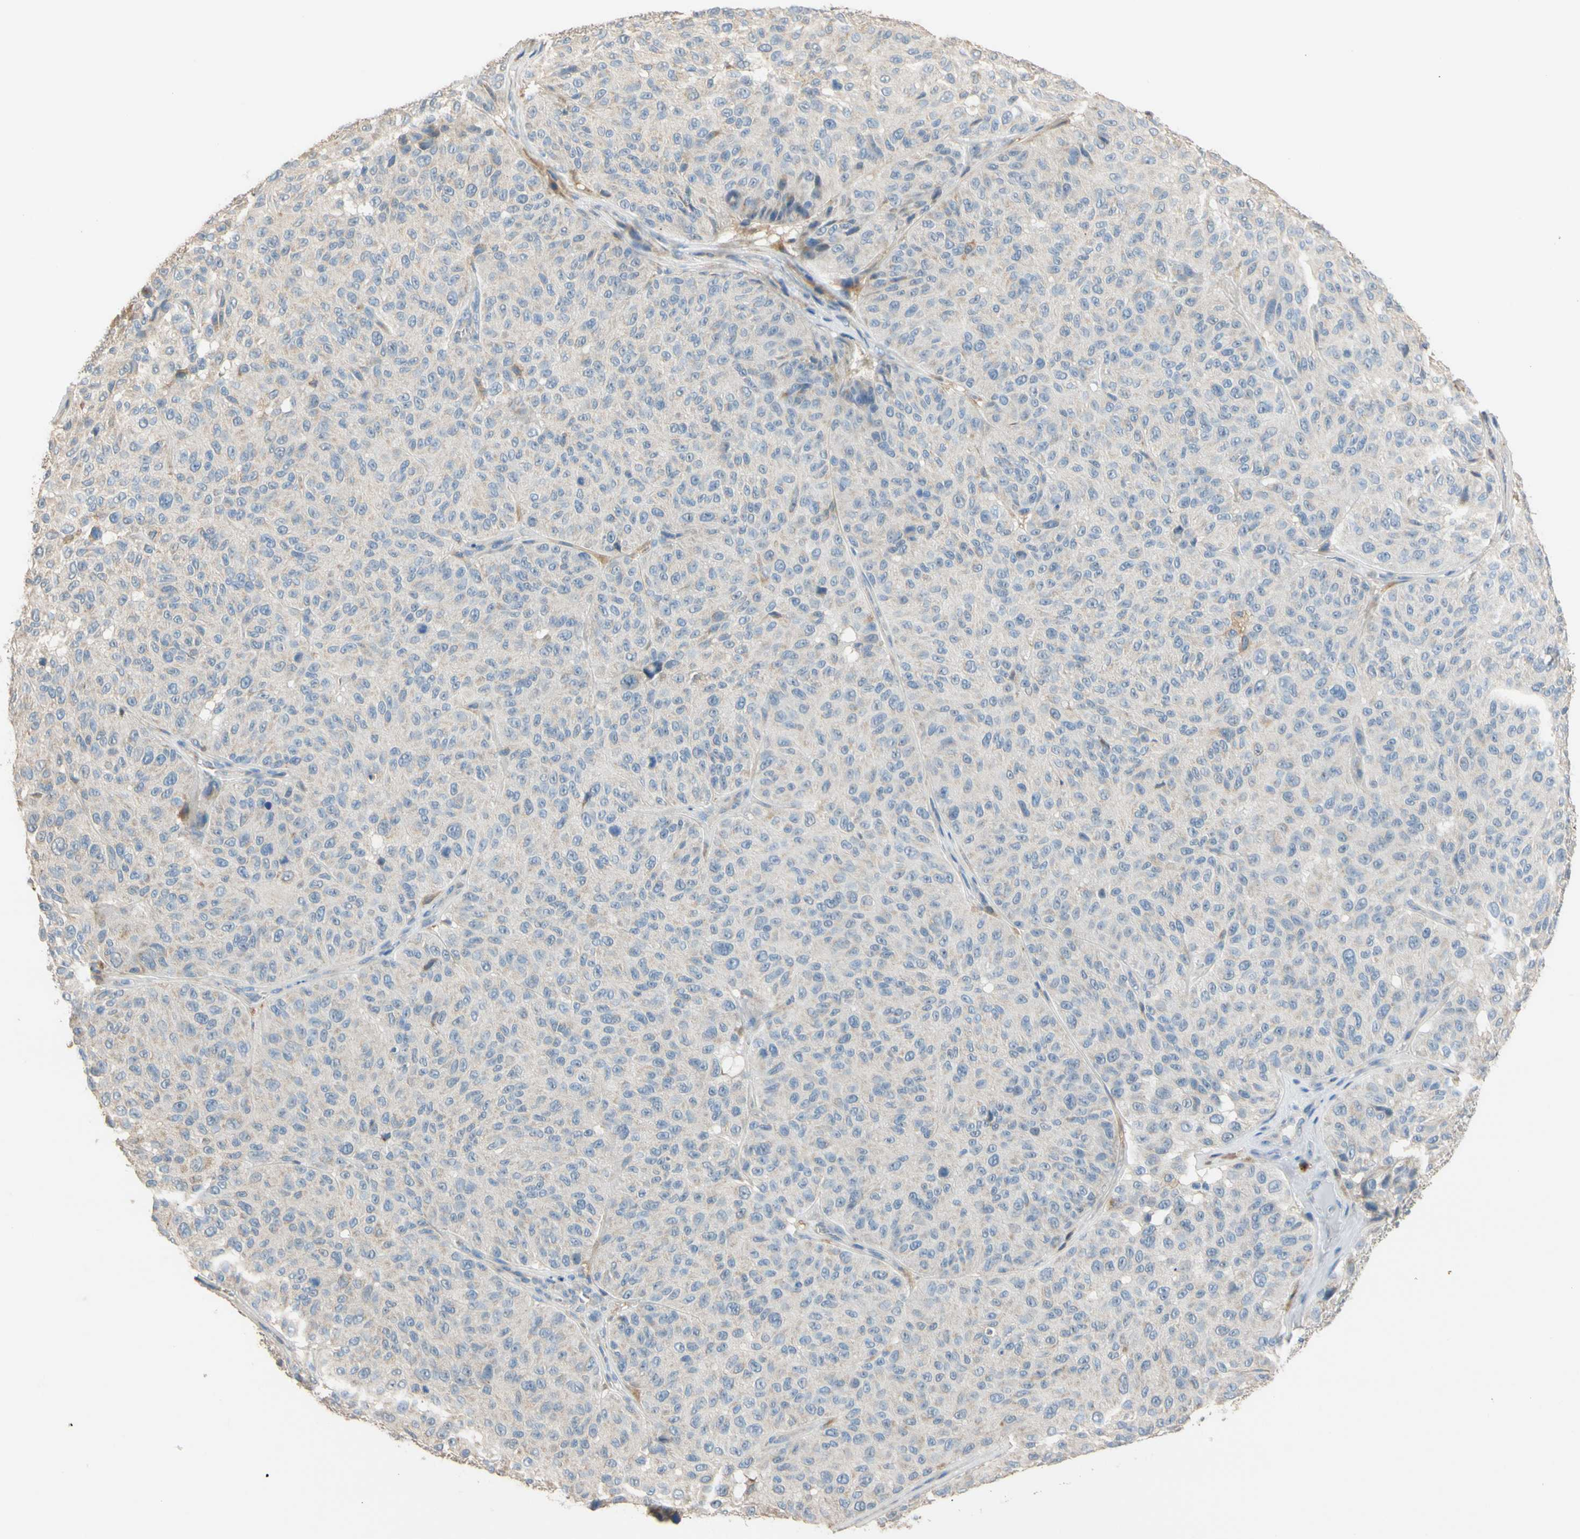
{"staining": {"intensity": "negative", "quantity": "none", "location": "none"}, "tissue": "melanoma", "cell_type": "Tumor cells", "image_type": "cancer", "snomed": [{"axis": "morphology", "description": "Malignant melanoma, NOS"}, {"axis": "topography", "description": "Skin"}], "caption": "This is an immunohistochemistry (IHC) photomicrograph of human malignant melanoma. There is no expression in tumor cells.", "gene": "ALDH1A2", "patient": {"sex": "female", "age": 46}}